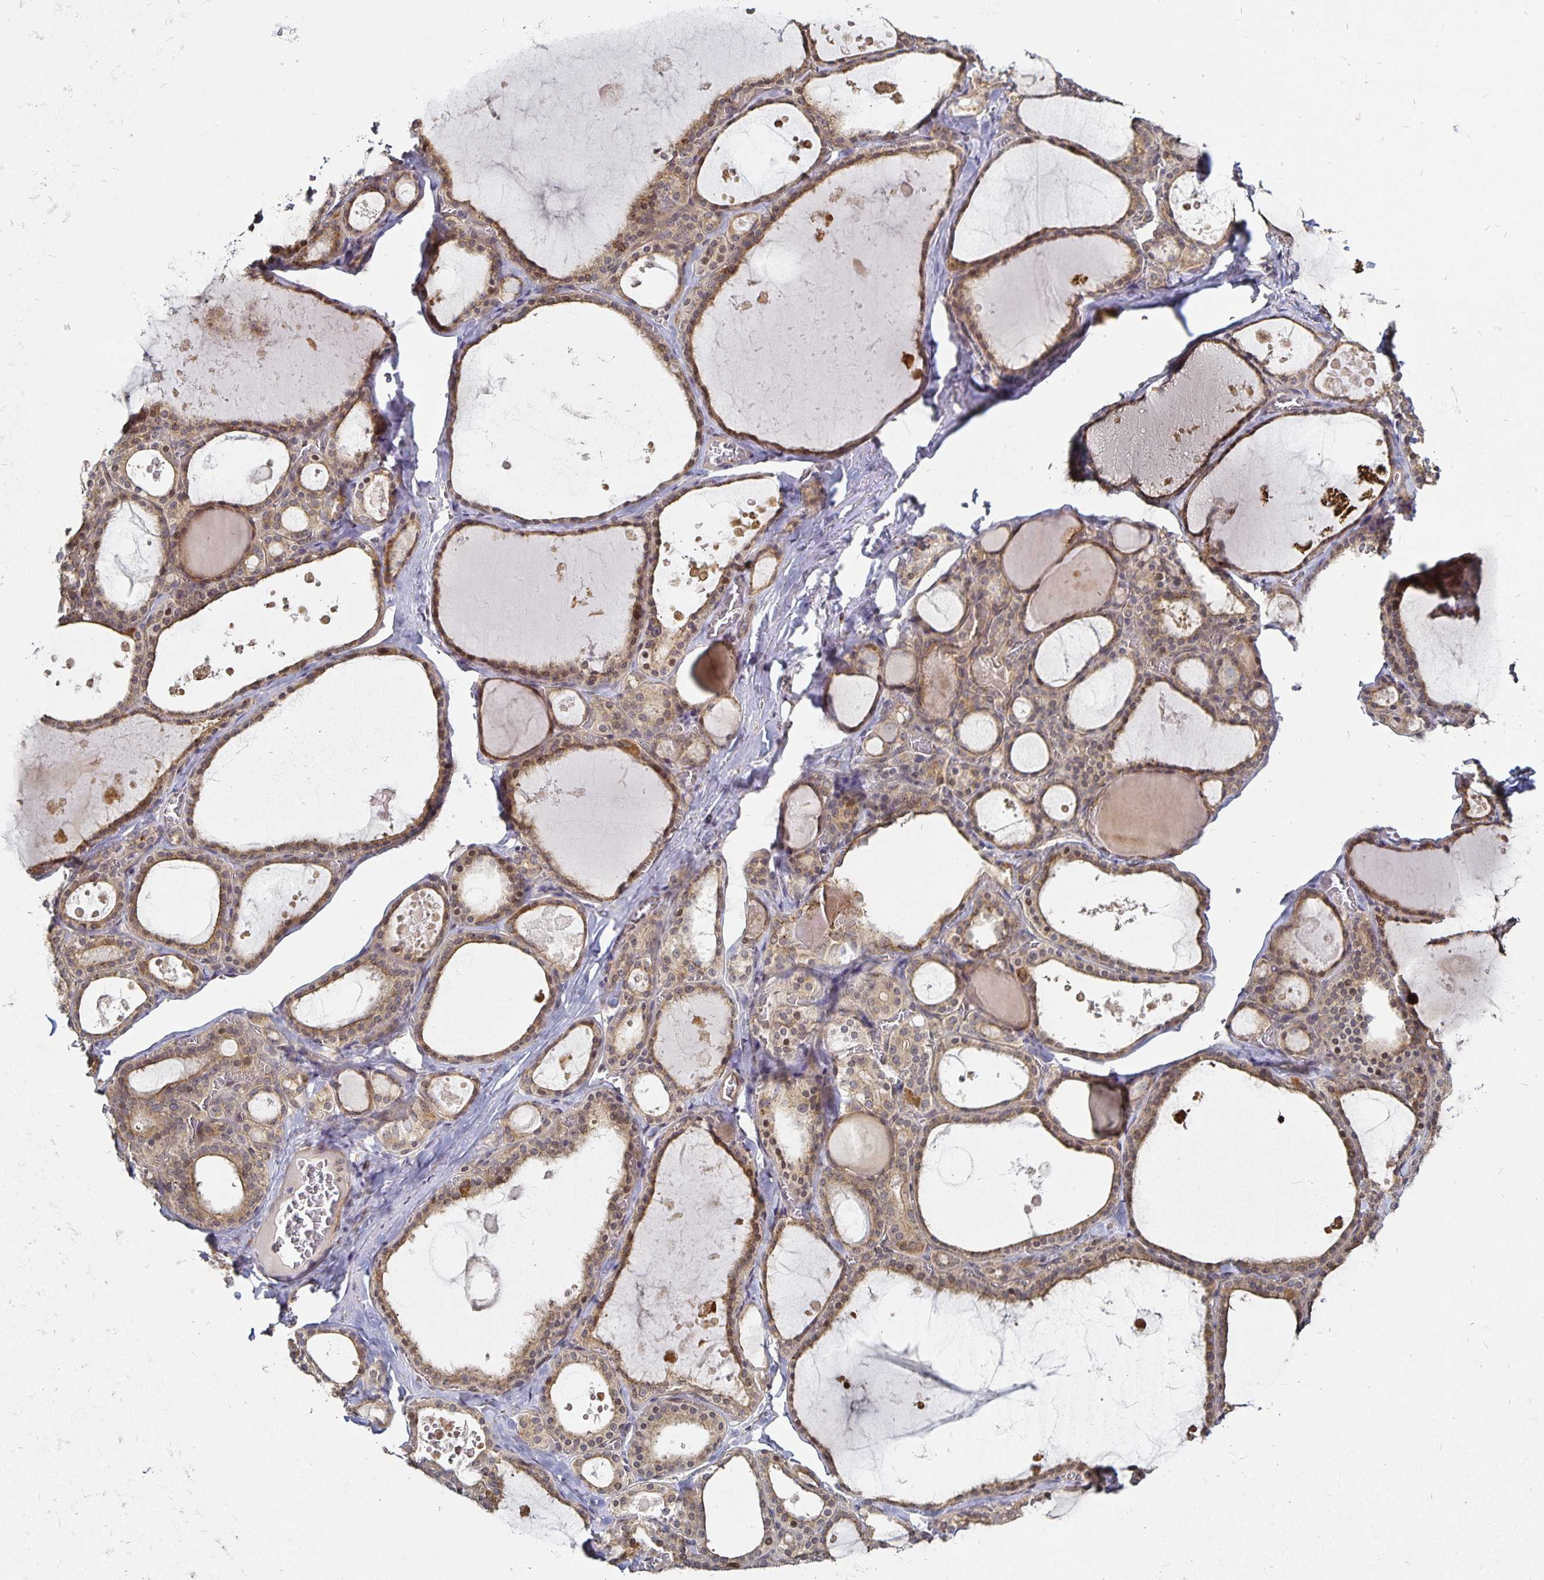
{"staining": {"intensity": "moderate", "quantity": ">75%", "location": "cytoplasmic/membranous,nuclear"}, "tissue": "thyroid gland", "cell_type": "Glandular cells", "image_type": "normal", "snomed": [{"axis": "morphology", "description": "Normal tissue, NOS"}, {"axis": "topography", "description": "Thyroid gland"}], "caption": "This micrograph shows immunohistochemistry staining of benign thyroid gland, with medium moderate cytoplasmic/membranous,nuclear positivity in approximately >75% of glandular cells.", "gene": "CYP27A1", "patient": {"sex": "male", "age": 56}}